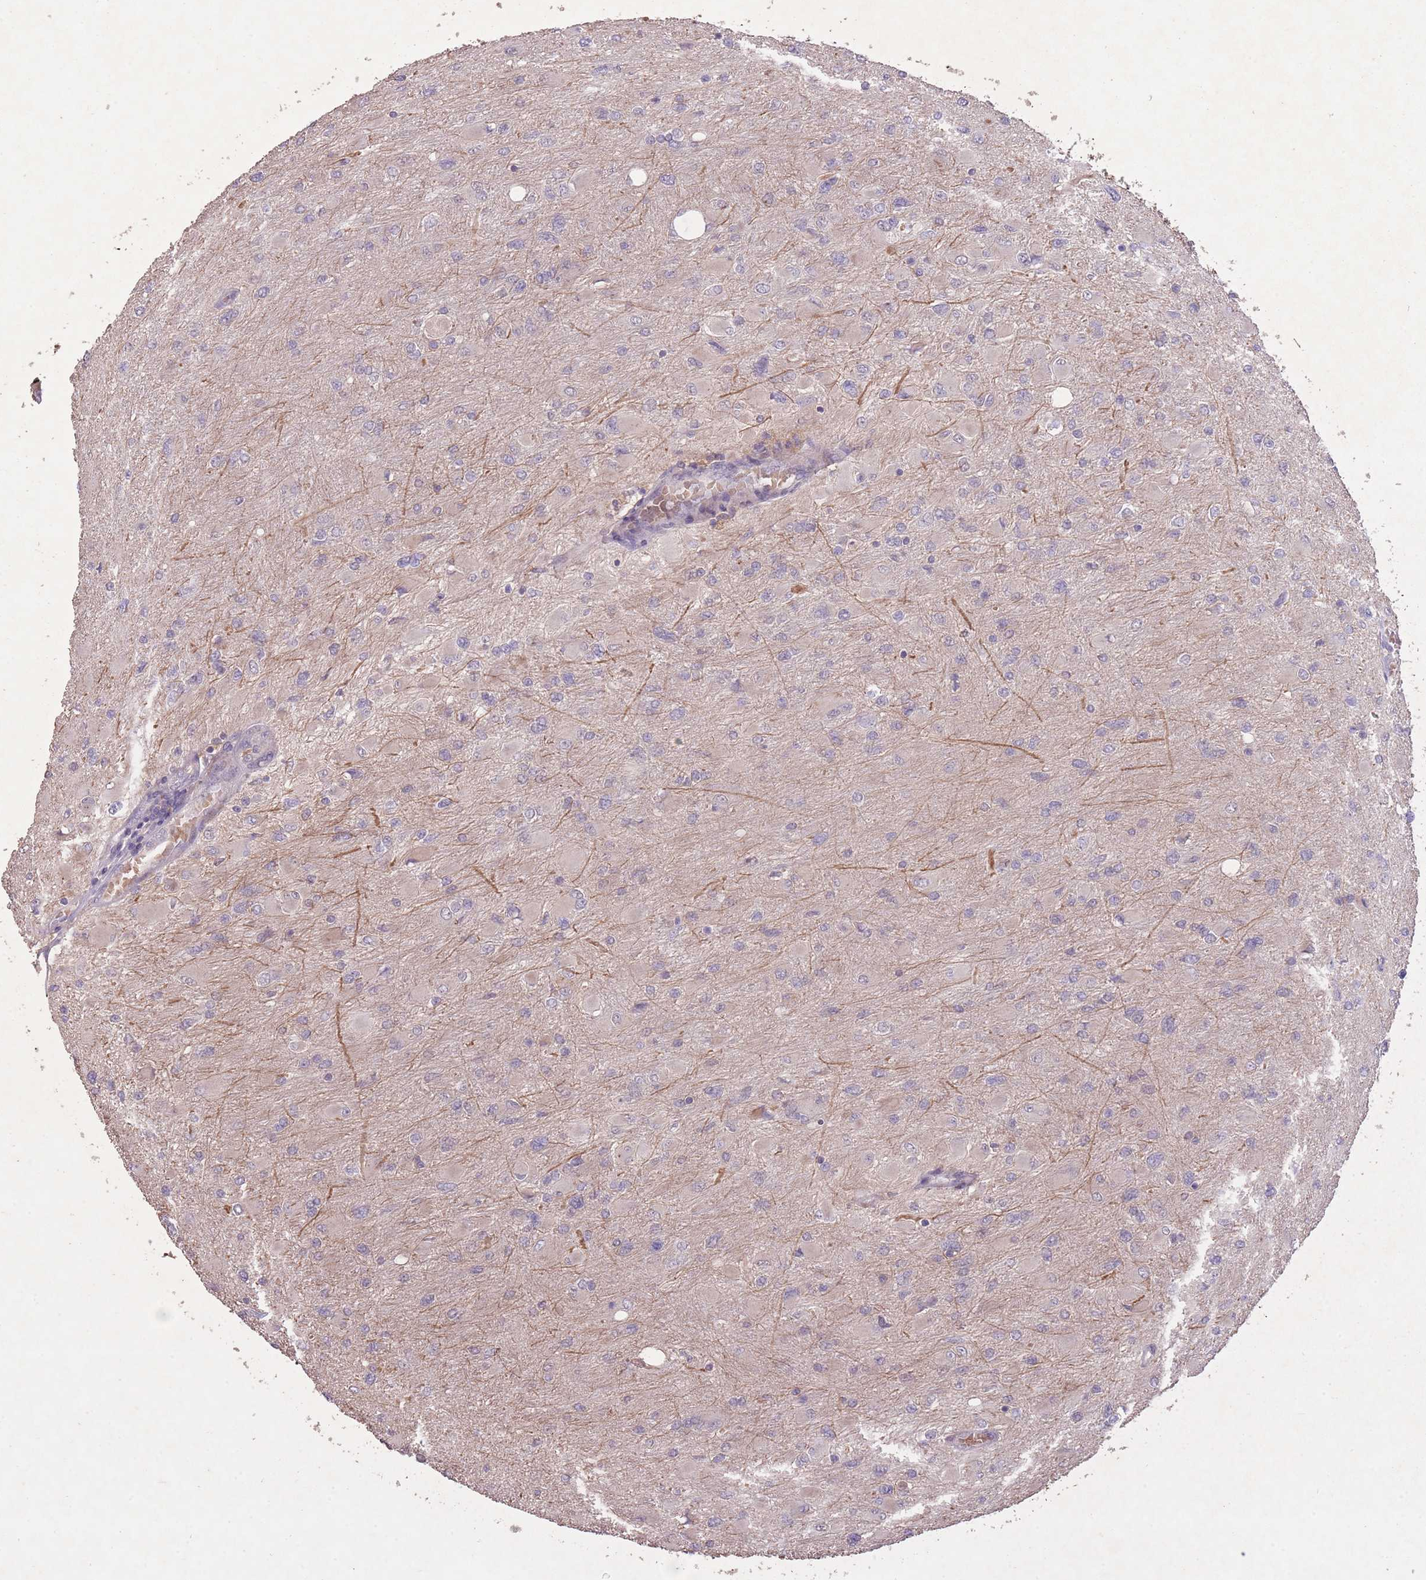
{"staining": {"intensity": "negative", "quantity": "none", "location": "none"}, "tissue": "glioma", "cell_type": "Tumor cells", "image_type": "cancer", "snomed": [{"axis": "morphology", "description": "Glioma, malignant, High grade"}, {"axis": "topography", "description": "Cerebral cortex"}], "caption": "Immunohistochemistry (IHC) photomicrograph of neoplastic tissue: human high-grade glioma (malignant) stained with DAB displays no significant protein positivity in tumor cells.", "gene": "OR2V2", "patient": {"sex": "female", "age": 36}}